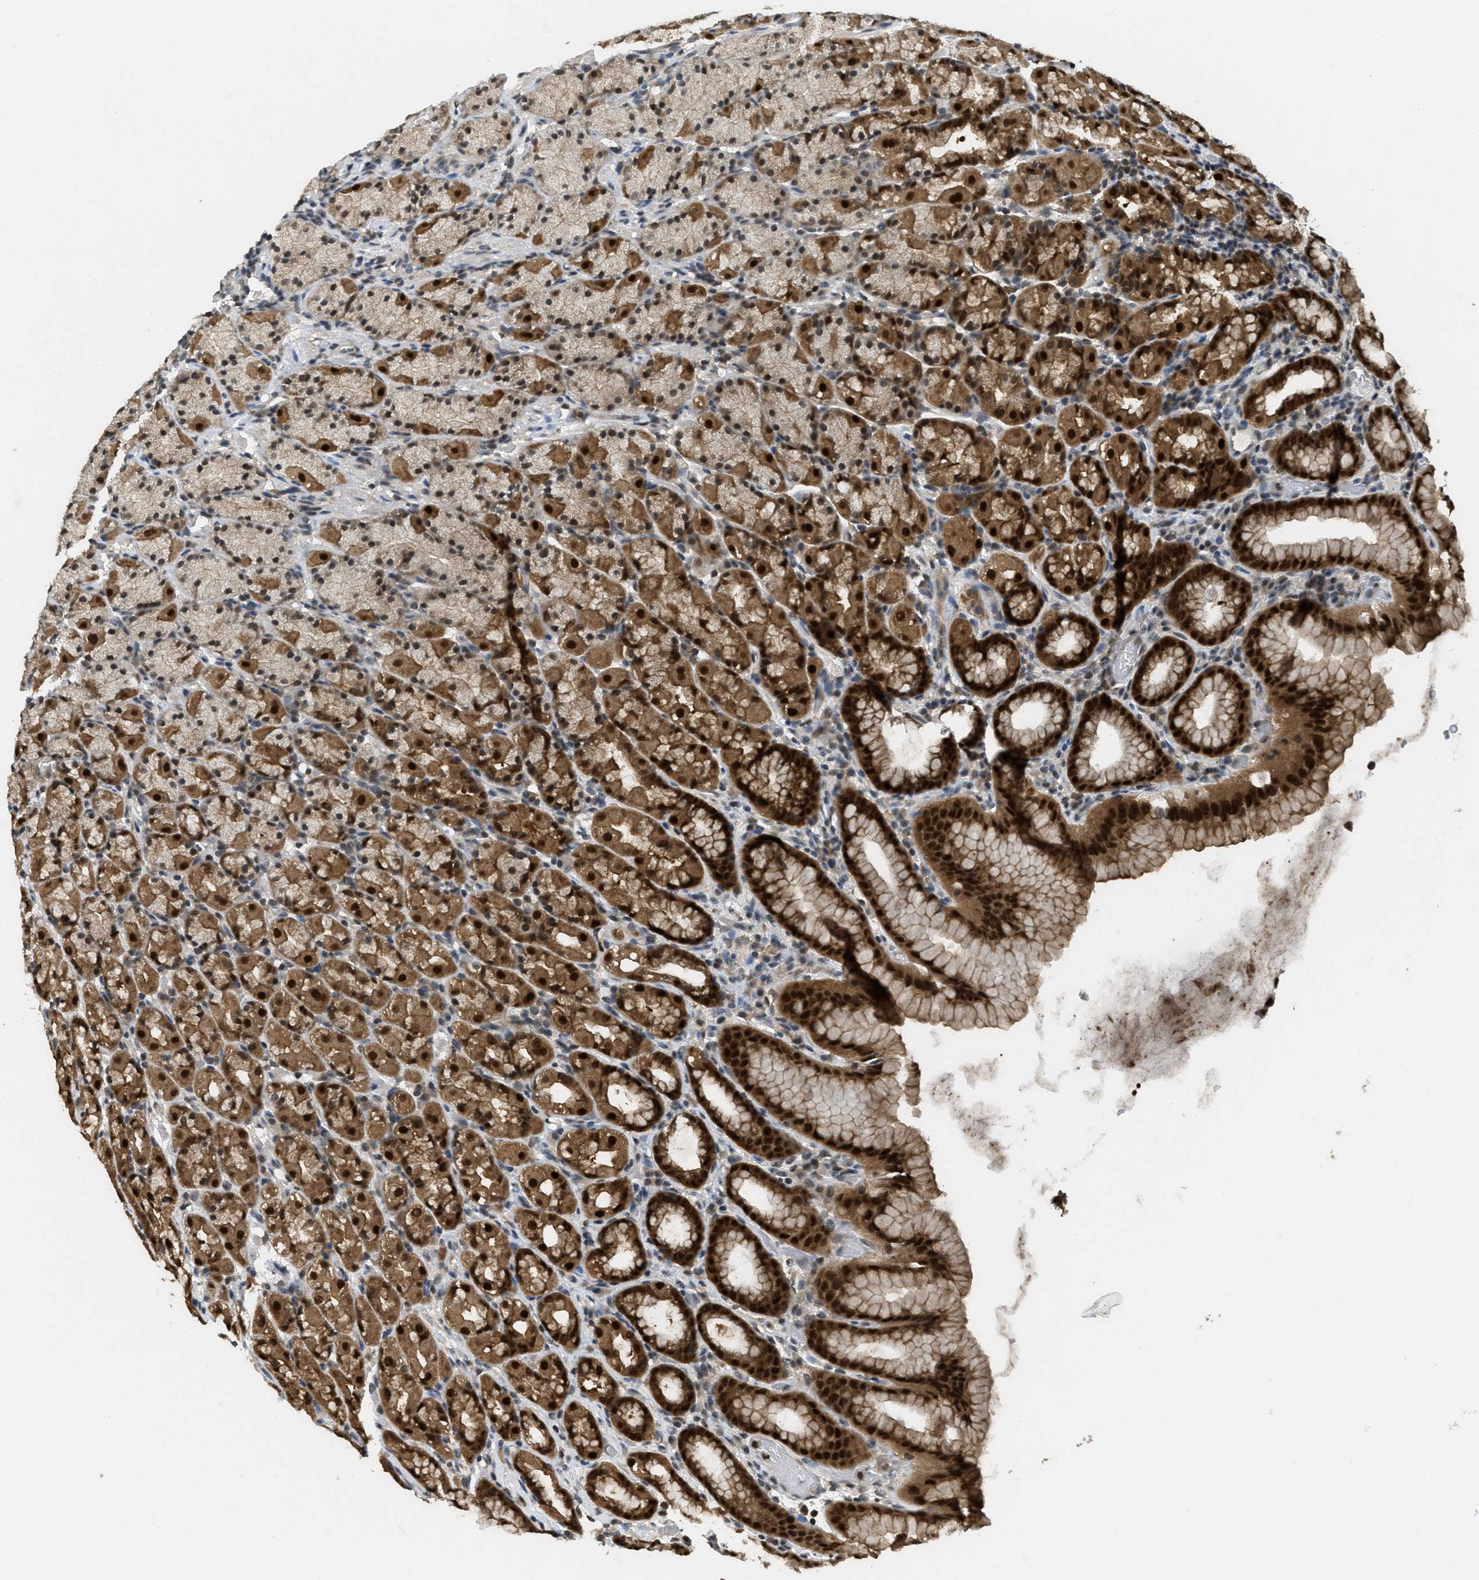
{"staining": {"intensity": "strong", "quantity": ">75%", "location": "cytoplasmic/membranous,nuclear"}, "tissue": "stomach", "cell_type": "Glandular cells", "image_type": "normal", "snomed": [{"axis": "morphology", "description": "Normal tissue, NOS"}, {"axis": "topography", "description": "Stomach, upper"}], "caption": "Human stomach stained with a brown dye reveals strong cytoplasmic/membranous,nuclear positive staining in approximately >75% of glandular cells.", "gene": "DNAJB1", "patient": {"sex": "male", "age": 68}}